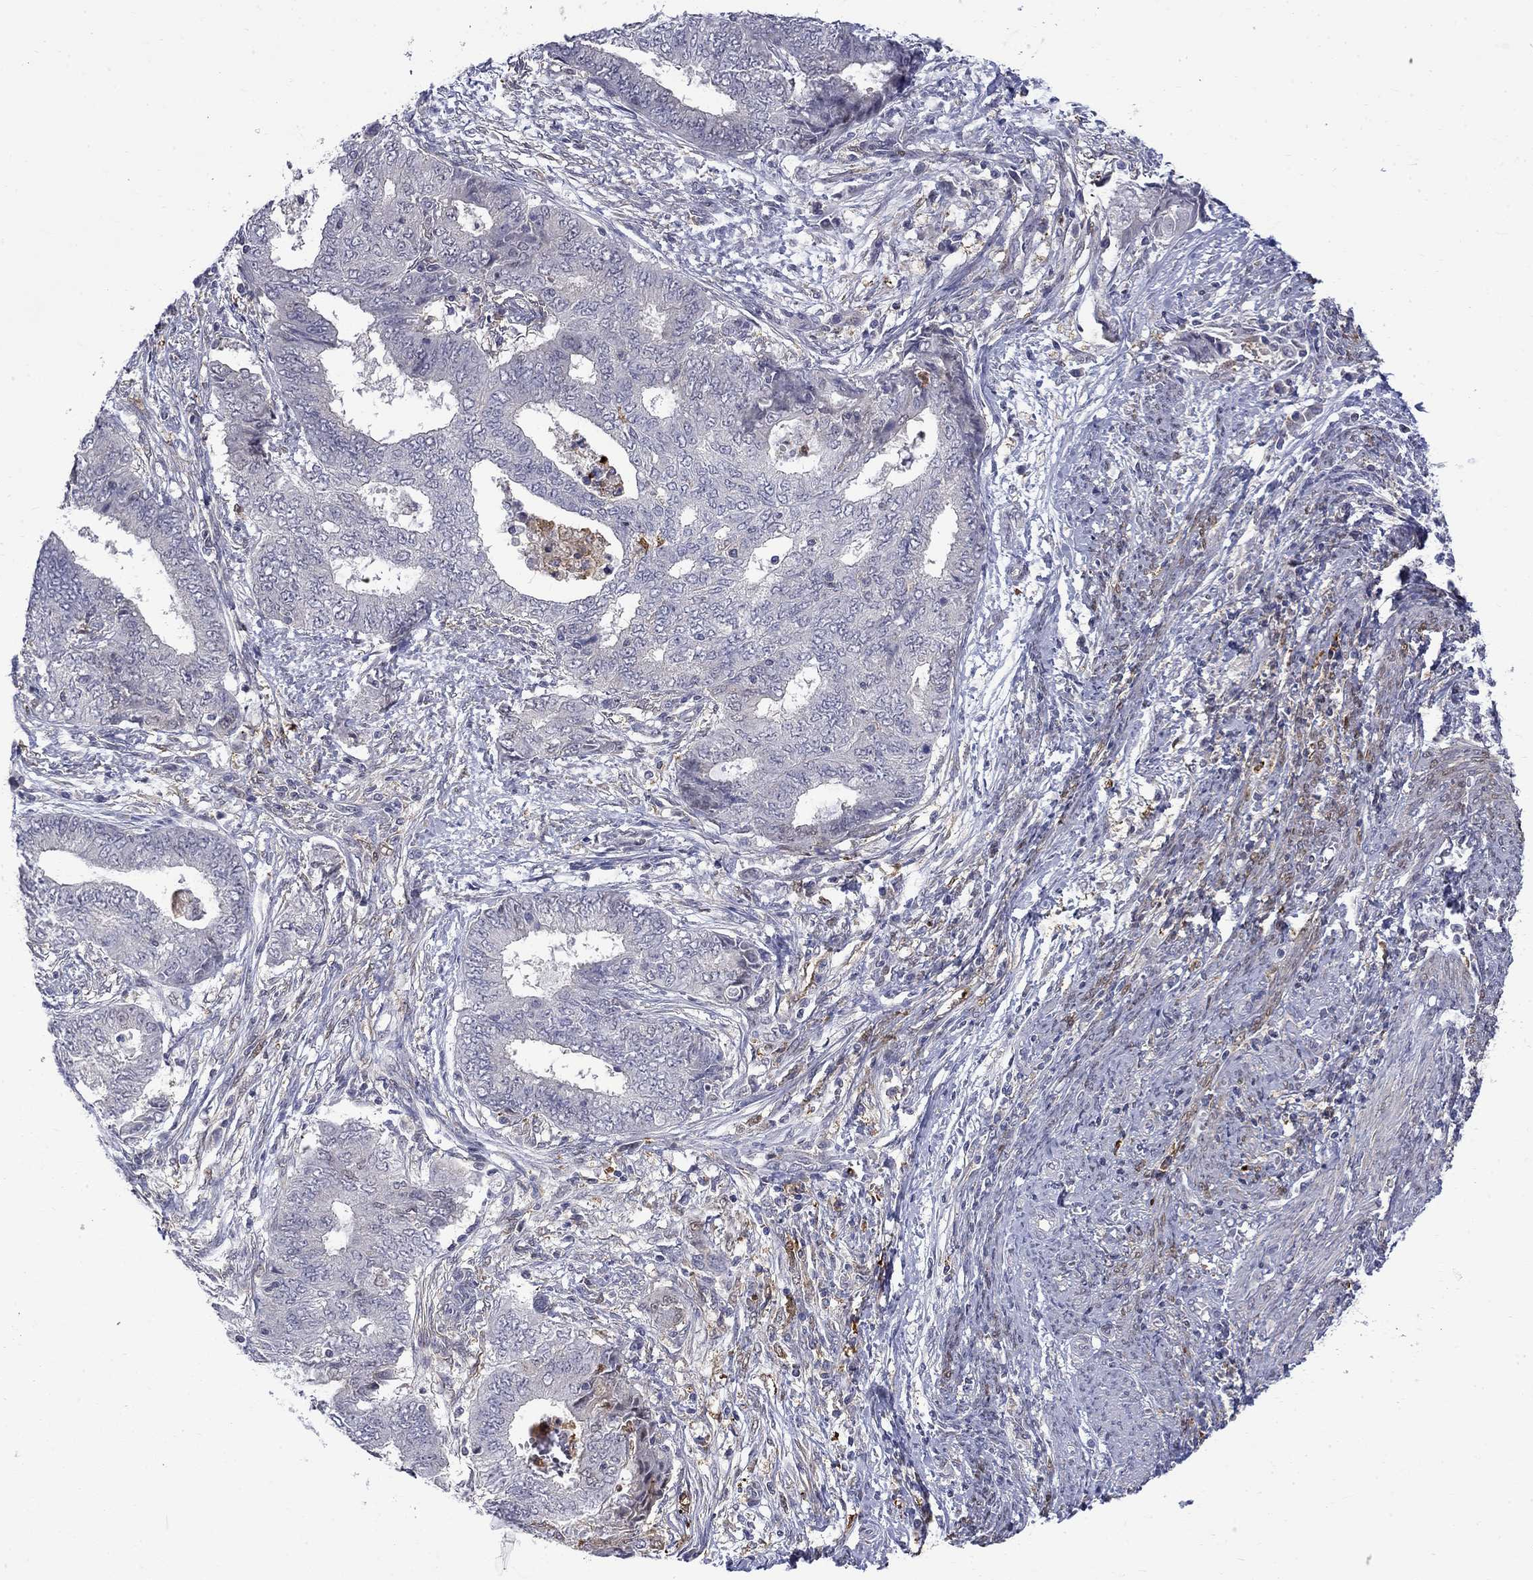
{"staining": {"intensity": "negative", "quantity": "none", "location": "none"}, "tissue": "endometrial cancer", "cell_type": "Tumor cells", "image_type": "cancer", "snomed": [{"axis": "morphology", "description": "Adenocarcinoma, NOS"}, {"axis": "topography", "description": "Endometrium"}], "caption": "This photomicrograph is of endometrial cancer stained with IHC to label a protein in brown with the nuclei are counter-stained blue. There is no positivity in tumor cells. (Brightfield microscopy of DAB immunohistochemistry (IHC) at high magnification).", "gene": "PCBP3", "patient": {"sex": "female", "age": 62}}